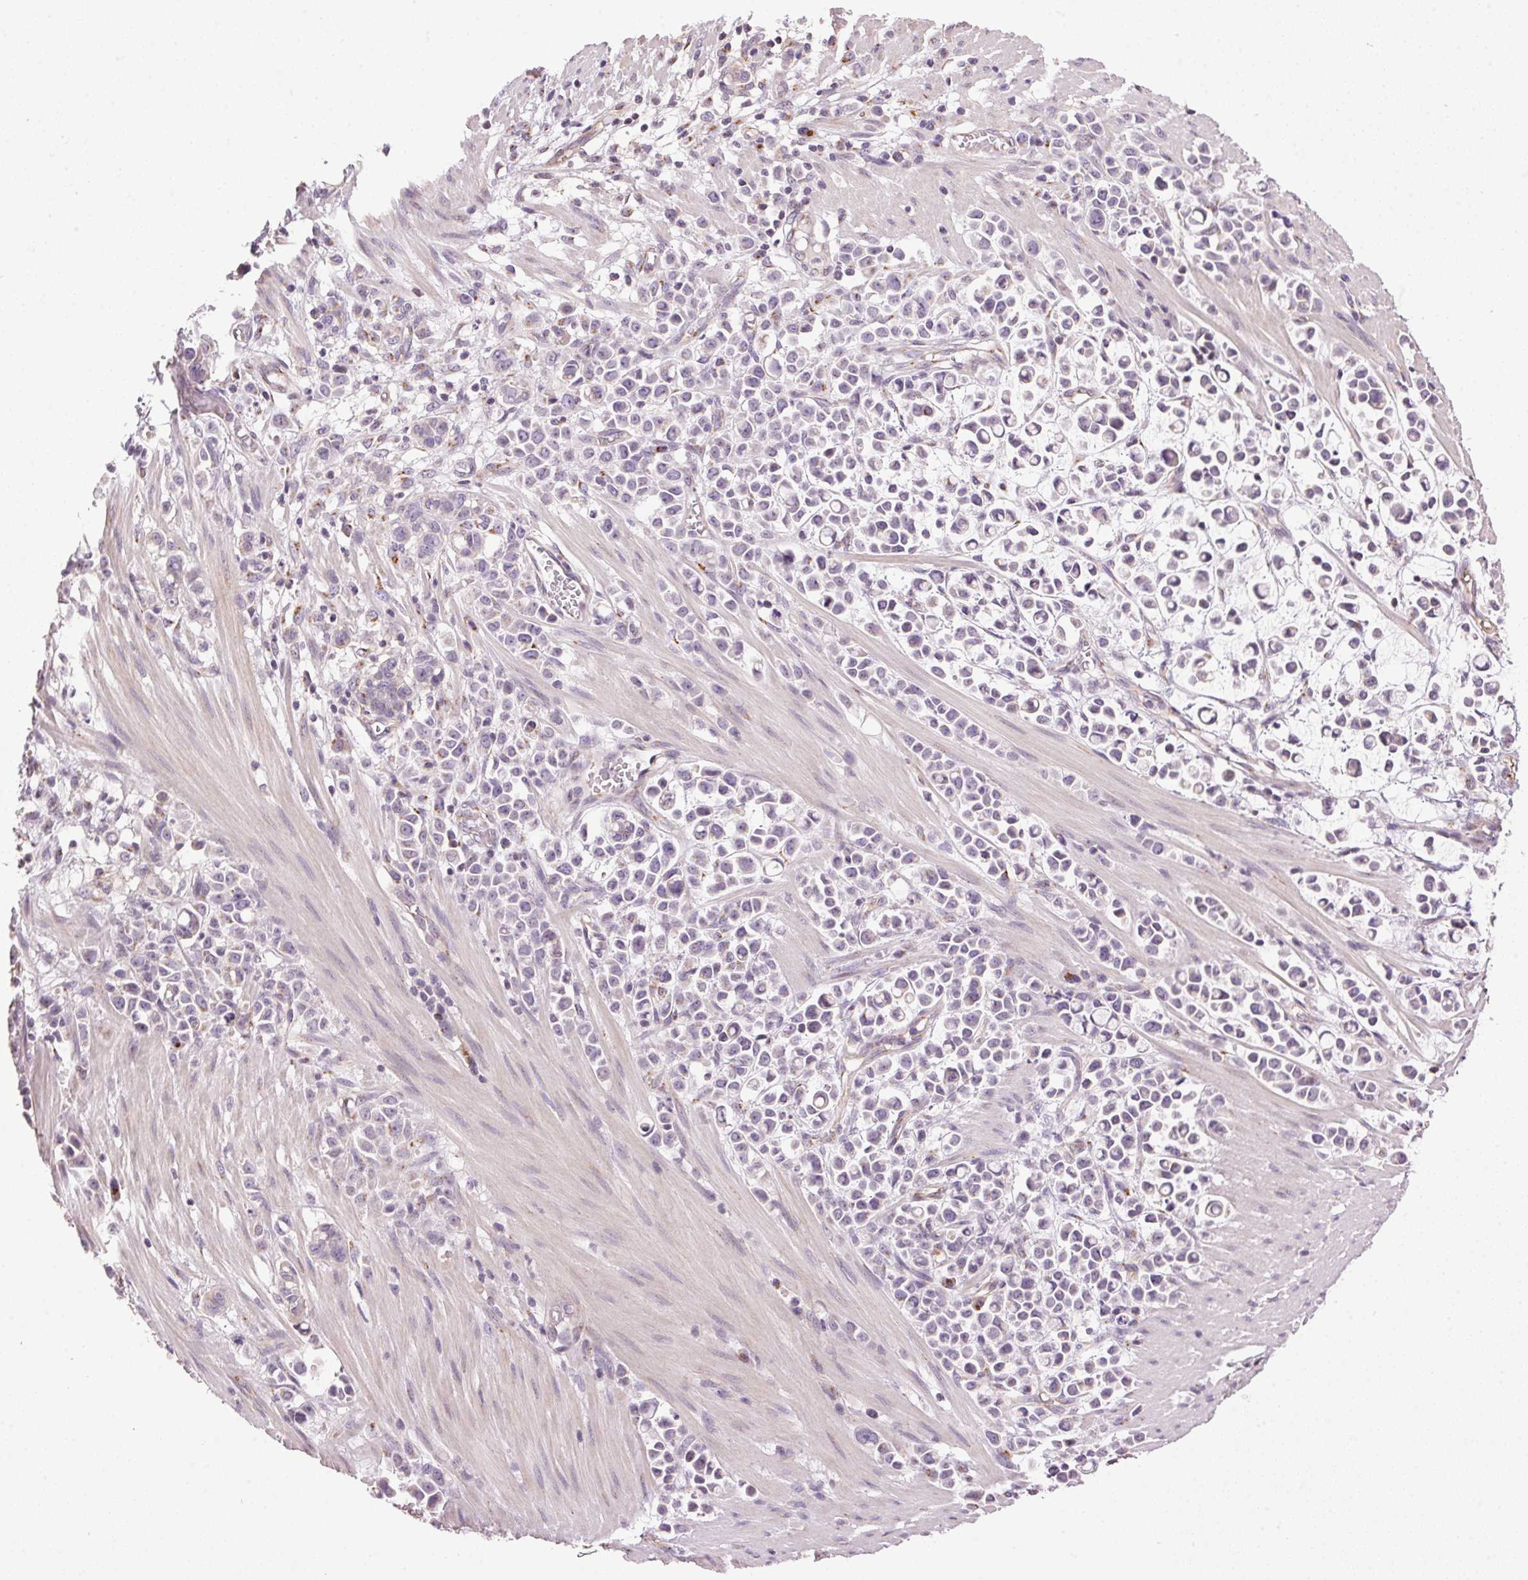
{"staining": {"intensity": "moderate", "quantity": "<25%", "location": "cytoplasmic/membranous"}, "tissue": "stomach cancer", "cell_type": "Tumor cells", "image_type": "cancer", "snomed": [{"axis": "morphology", "description": "Adenocarcinoma, NOS"}, {"axis": "topography", "description": "Stomach"}], "caption": "Tumor cells display moderate cytoplasmic/membranous staining in about <25% of cells in stomach adenocarcinoma. The staining is performed using DAB (3,3'-diaminobenzidine) brown chromogen to label protein expression. The nuclei are counter-stained blue using hematoxylin.", "gene": "GOLPH3", "patient": {"sex": "male", "age": 82}}